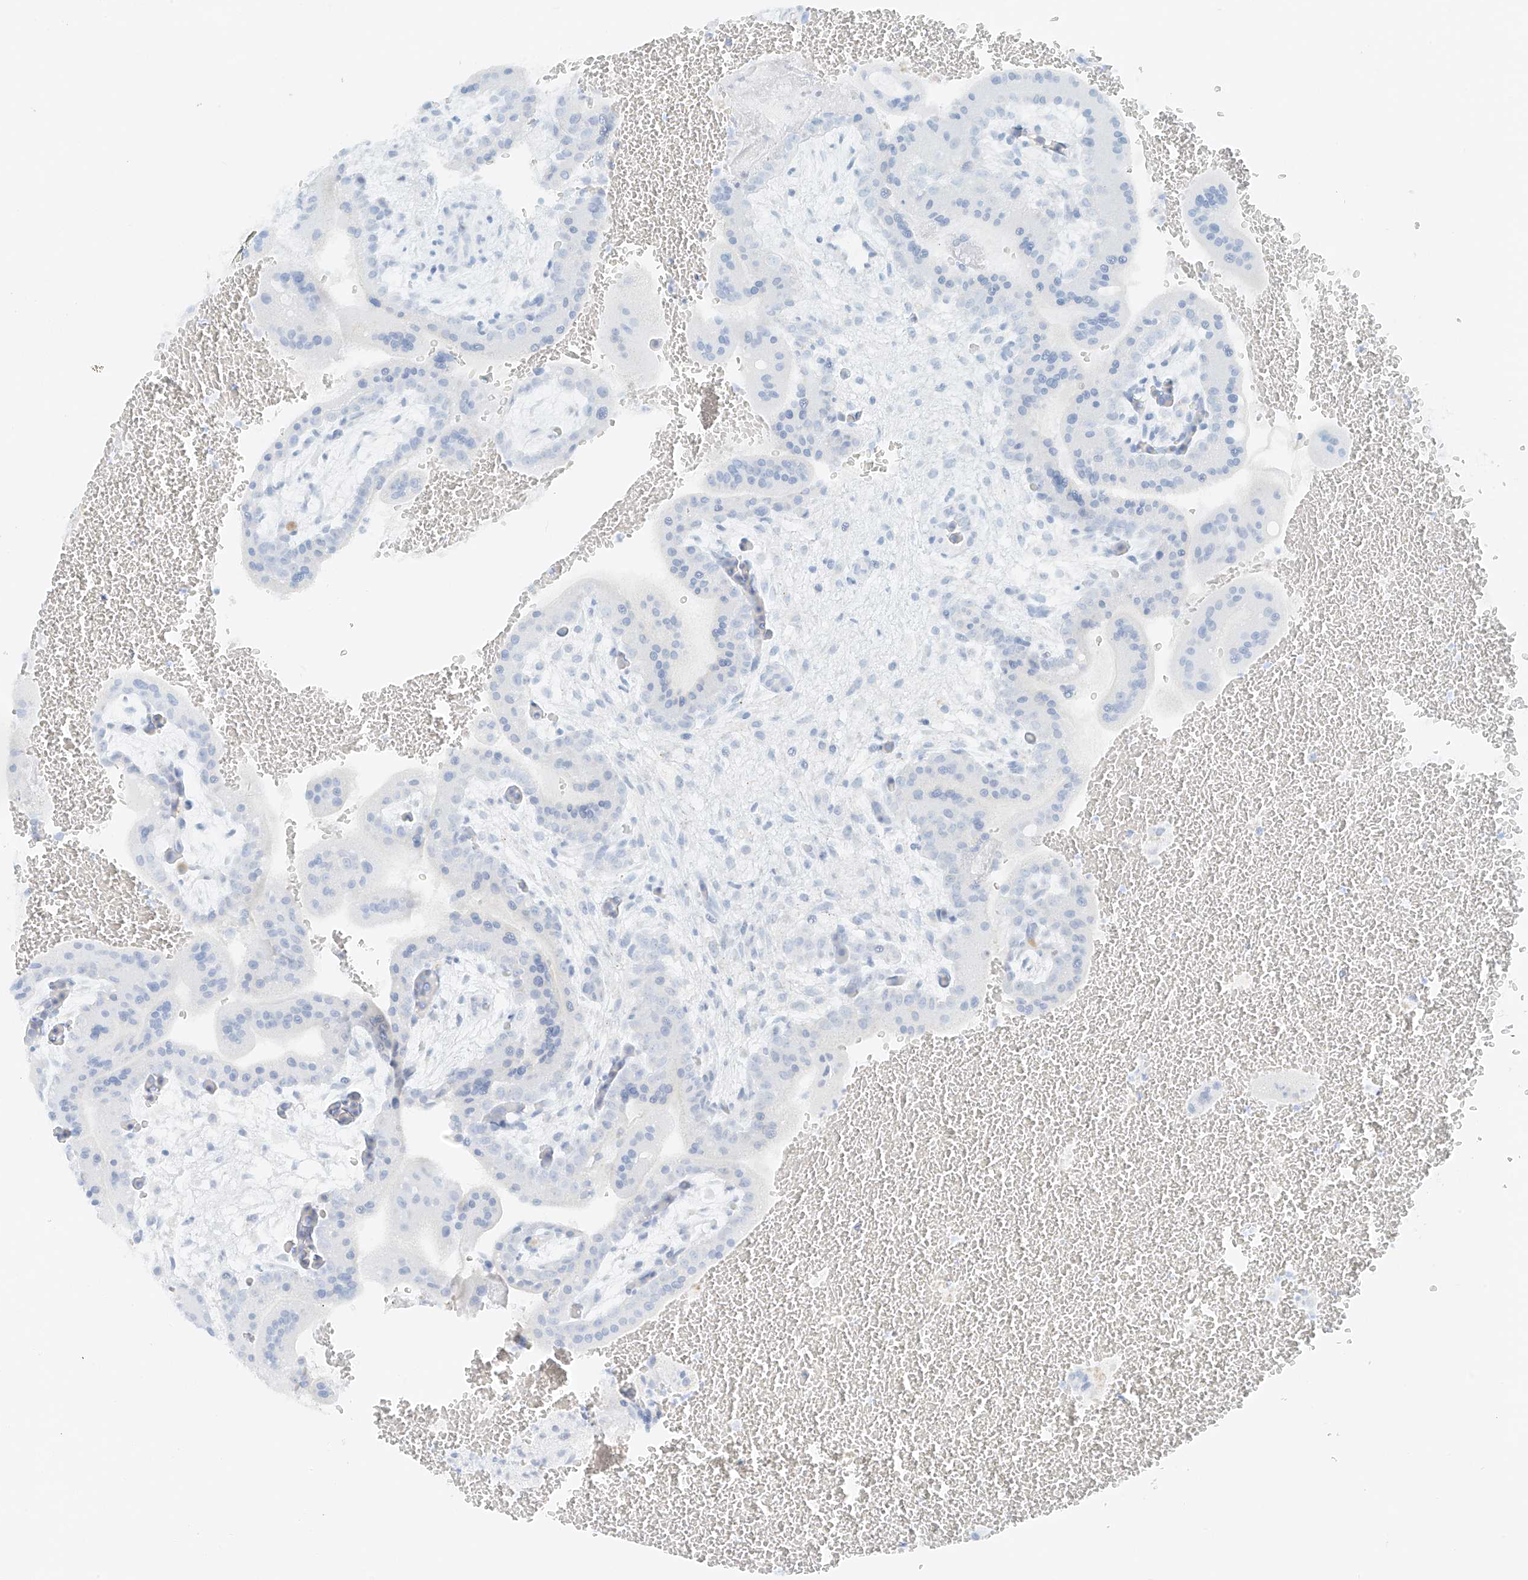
{"staining": {"intensity": "negative", "quantity": "none", "location": "none"}, "tissue": "placenta", "cell_type": "Decidual cells", "image_type": "normal", "snomed": [{"axis": "morphology", "description": "Normal tissue, NOS"}, {"axis": "topography", "description": "Placenta"}], "caption": "The immunohistochemistry (IHC) image has no significant staining in decidual cells of placenta.", "gene": "SMCP", "patient": {"sex": "female", "age": 35}}